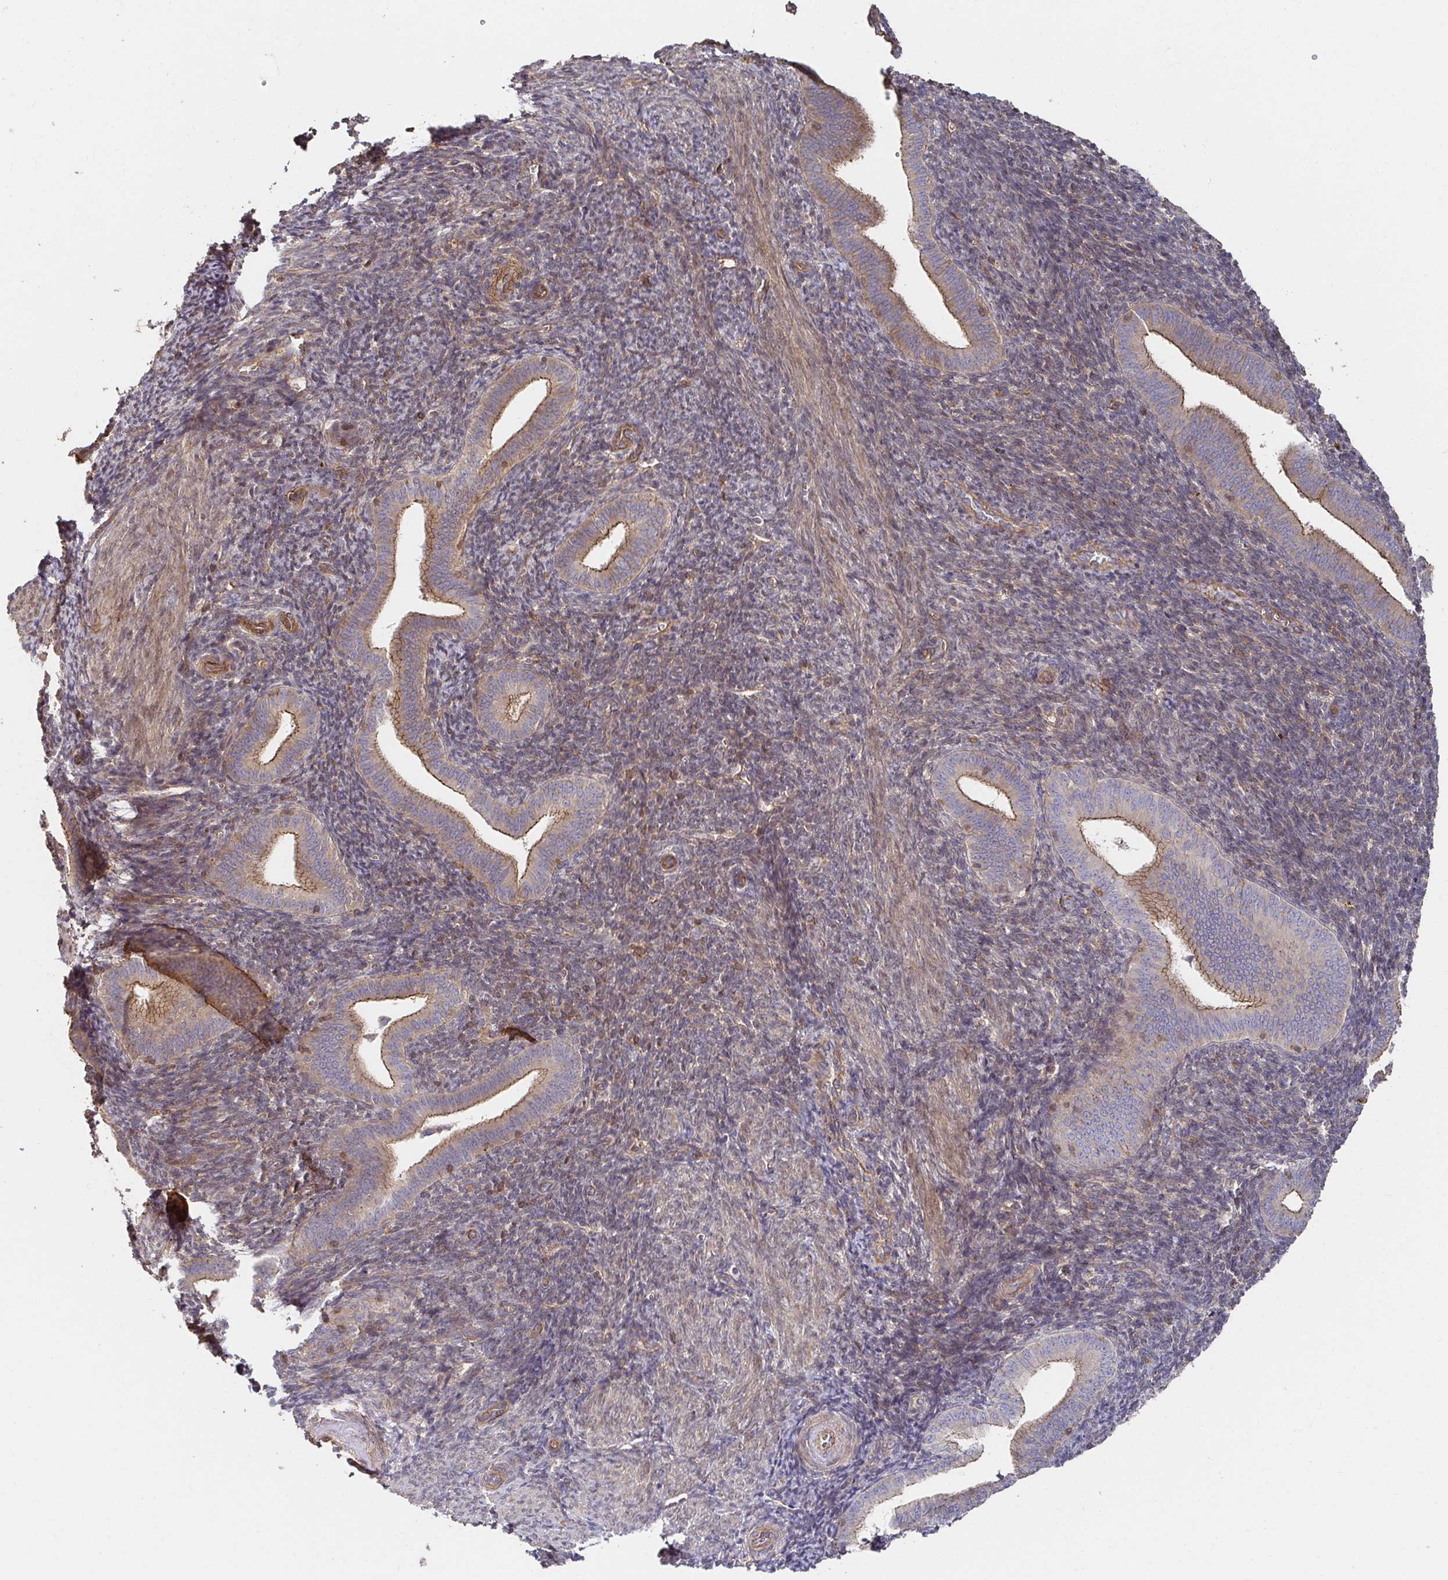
{"staining": {"intensity": "moderate", "quantity": "<25%", "location": "cytoplasmic/membranous,nuclear"}, "tissue": "endometrium", "cell_type": "Cells in endometrial stroma", "image_type": "normal", "snomed": [{"axis": "morphology", "description": "Normal tissue, NOS"}, {"axis": "topography", "description": "Endometrium"}], "caption": "A histopathology image of endometrium stained for a protein demonstrates moderate cytoplasmic/membranous,nuclear brown staining in cells in endometrial stroma.", "gene": "APBB1", "patient": {"sex": "female", "age": 25}}